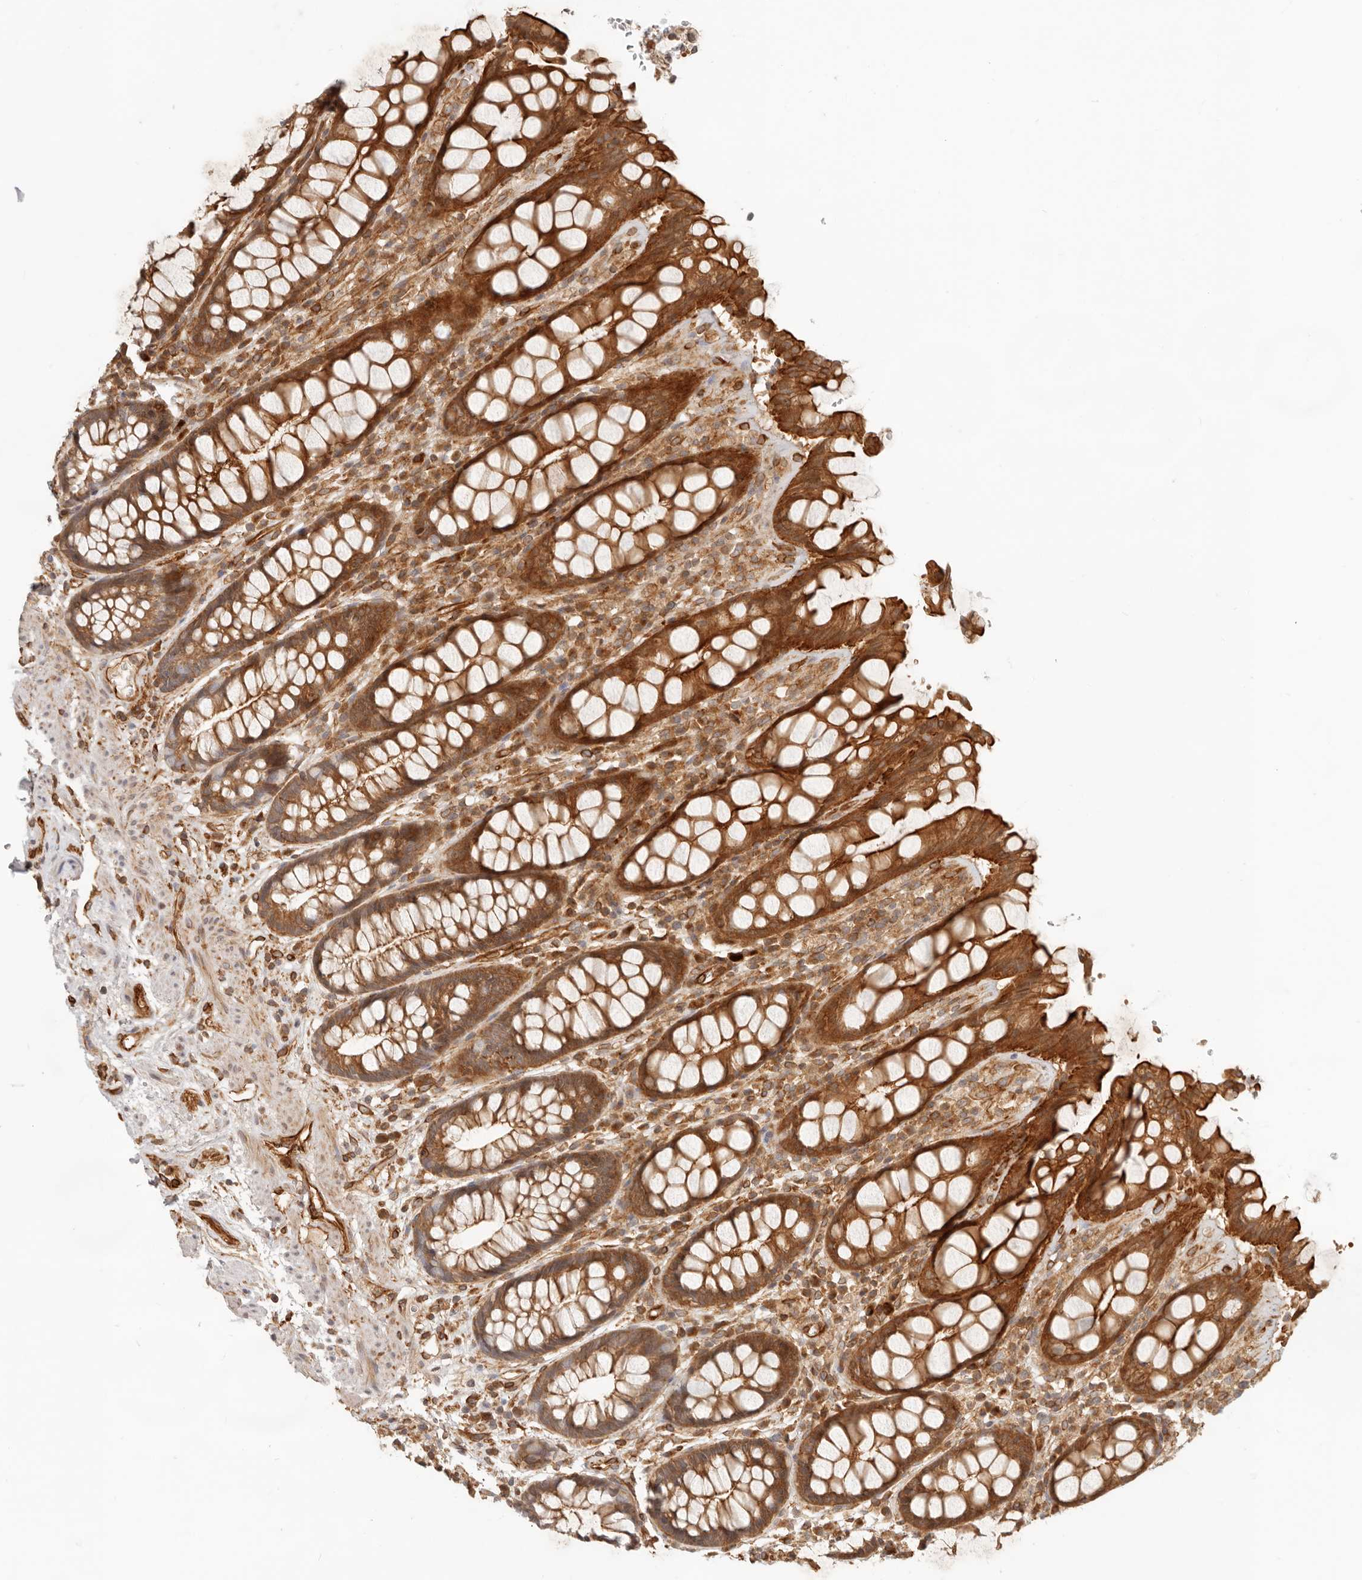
{"staining": {"intensity": "strong", "quantity": ">75%", "location": "cytoplasmic/membranous"}, "tissue": "rectum", "cell_type": "Glandular cells", "image_type": "normal", "snomed": [{"axis": "morphology", "description": "Normal tissue, NOS"}, {"axis": "topography", "description": "Rectum"}], "caption": "High-magnification brightfield microscopy of benign rectum stained with DAB (brown) and counterstained with hematoxylin (blue). glandular cells exhibit strong cytoplasmic/membranous expression is identified in about>75% of cells. The staining was performed using DAB, with brown indicating positive protein expression. Nuclei are stained blue with hematoxylin.", "gene": "UFSP1", "patient": {"sex": "male", "age": 64}}